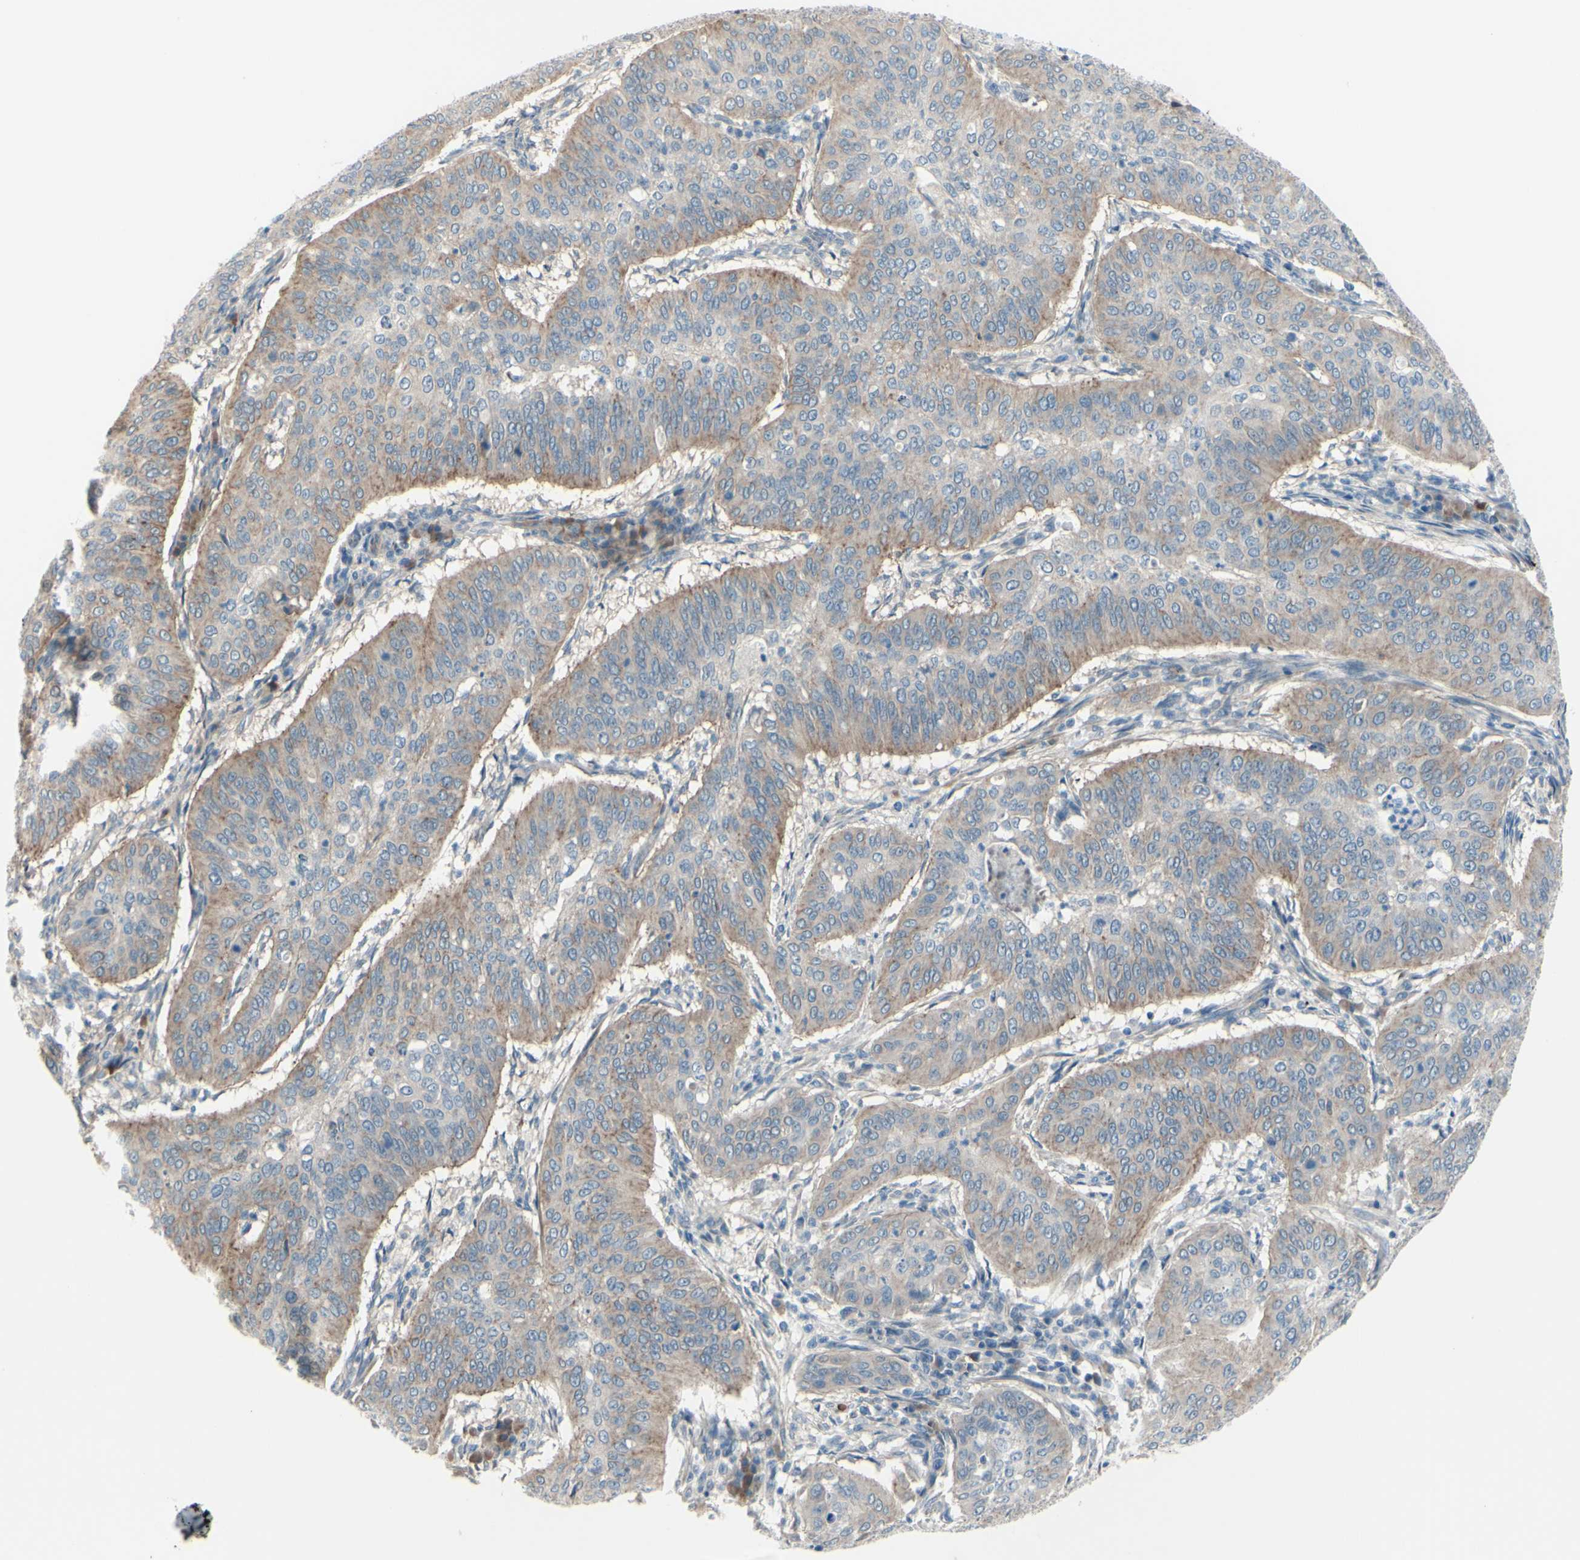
{"staining": {"intensity": "moderate", "quantity": ">75%", "location": "cytoplasmic/membranous"}, "tissue": "cervical cancer", "cell_type": "Tumor cells", "image_type": "cancer", "snomed": [{"axis": "morphology", "description": "Normal tissue, NOS"}, {"axis": "morphology", "description": "Squamous cell carcinoma, NOS"}, {"axis": "topography", "description": "Cervix"}], "caption": "Protein analysis of cervical cancer (squamous cell carcinoma) tissue reveals moderate cytoplasmic/membranous positivity in about >75% of tumor cells.", "gene": "LRRK1", "patient": {"sex": "female", "age": 39}}